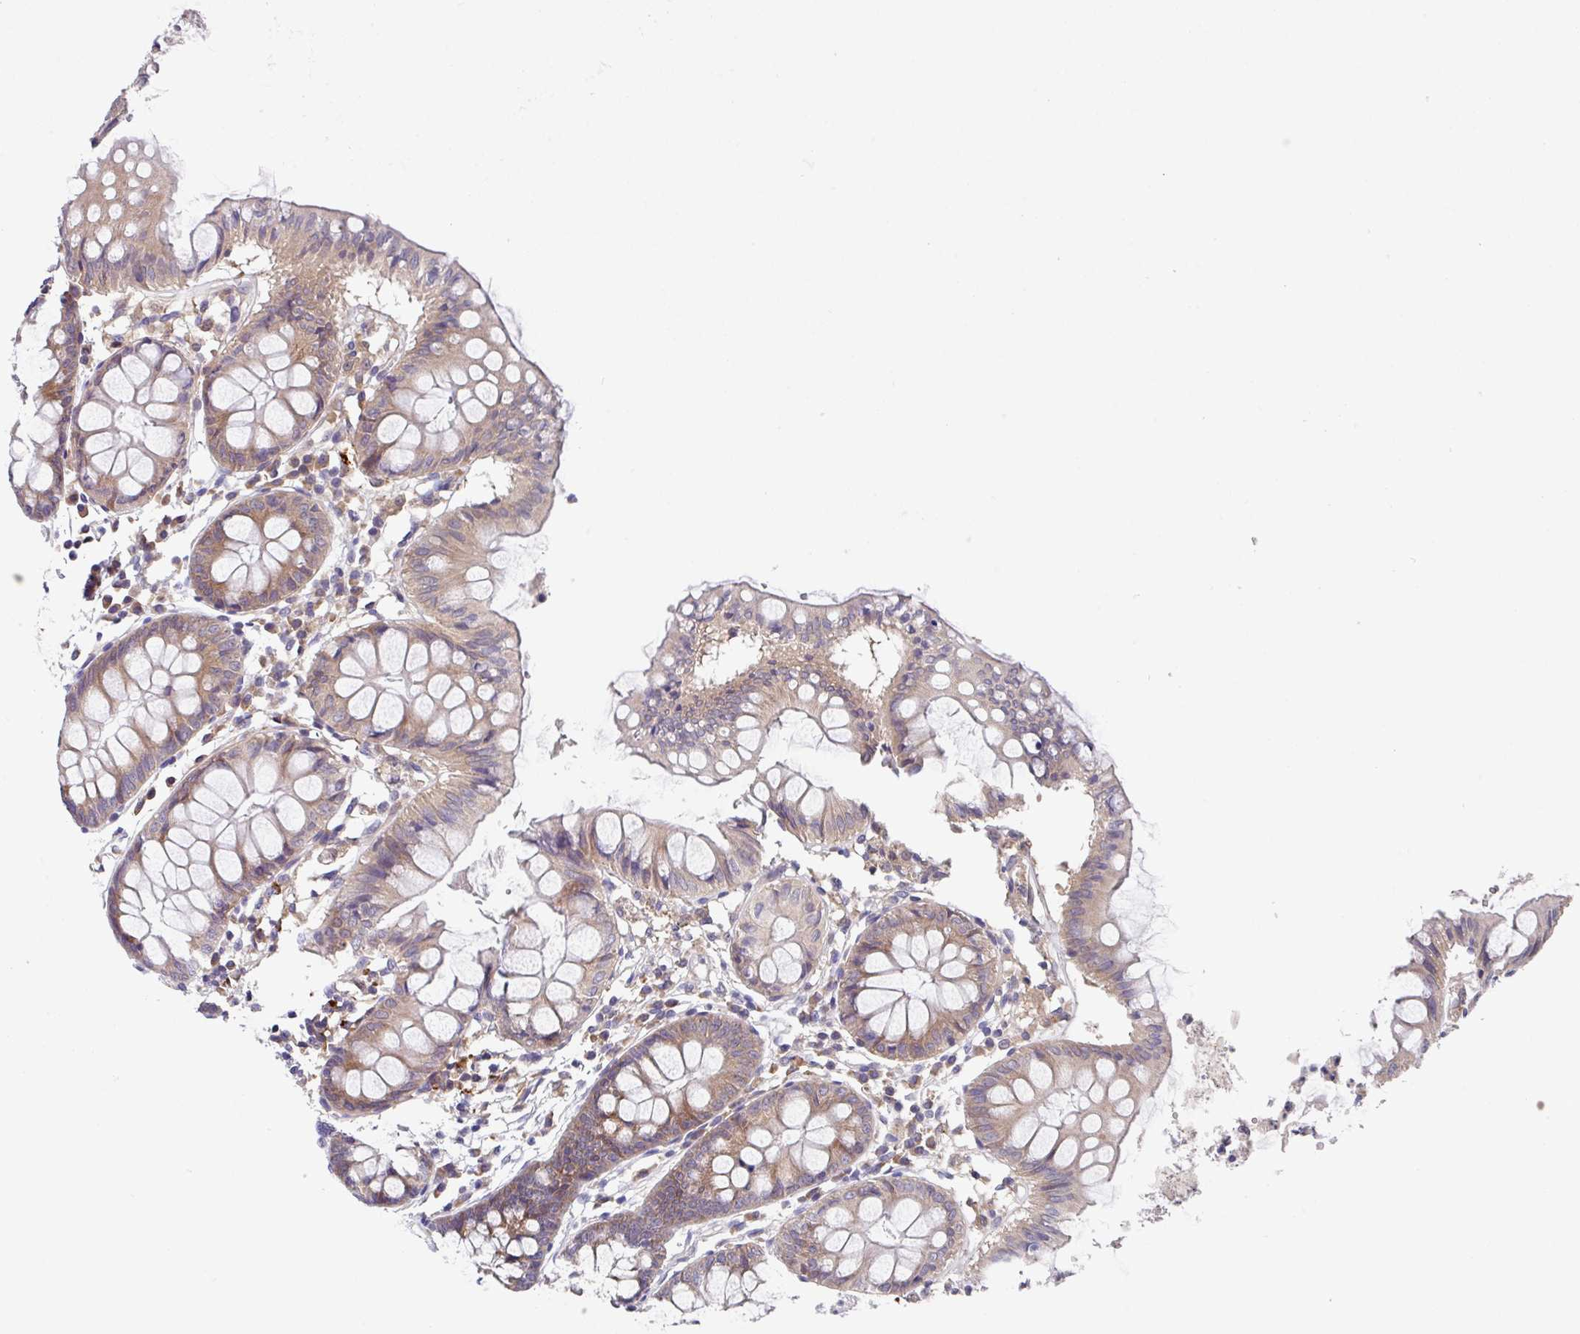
{"staining": {"intensity": "weak", "quantity": "<25%", "location": "cytoplasmic/membranous"}, "tissue": "colon", "cell_type": "Endothelial cells", "image_type": "normal", "snomed": [{"axis": "morphology", "description": "Normal tissue, NOS"}, {"axis": "topography", "description": "Colon"}], "caption": "Micrograph shows no protein expression in endothelial cells of unremarkable colon.", "gene": "EIF4B", "patient": {"sex": "female", "age": 84}}